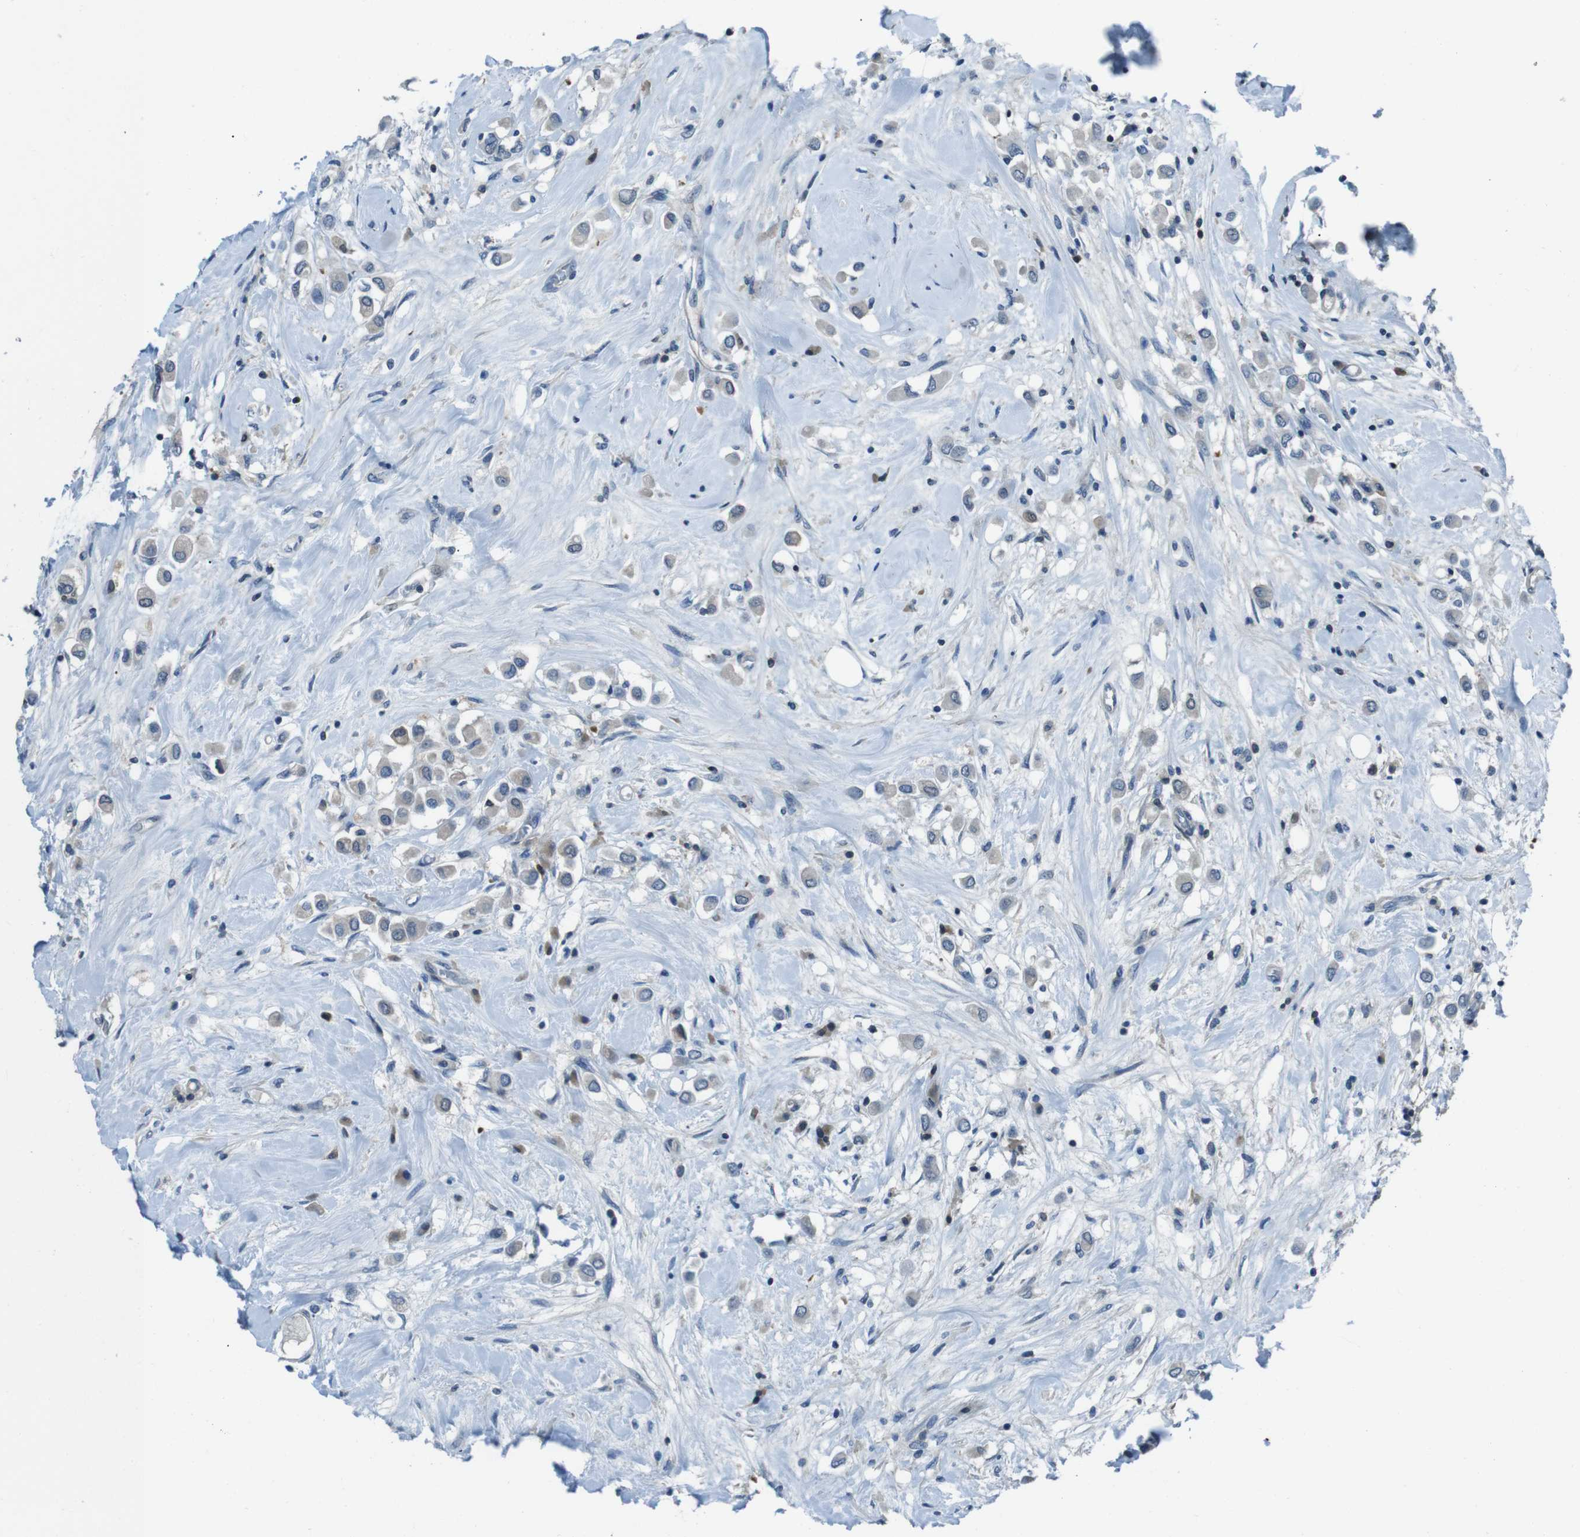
{"staining": {"intensity": "weak", "quantity": "<25%", "location": "cytoplasmic/membranous"}, "tissue": "breast cancer", "cell_type": "Tumor cells", "image_type": "cancer", "snomed": [{"axis": "morphology", "description": "Duct carcinoma"}, {"axis": "topography", "description": "Breast"}], "caption": "Tumor cells are negative for protein expression in human invasive ductal carcinoma (breast).", "gene": "NANOS2", "patient": {"sex": "female", "age": 61}}